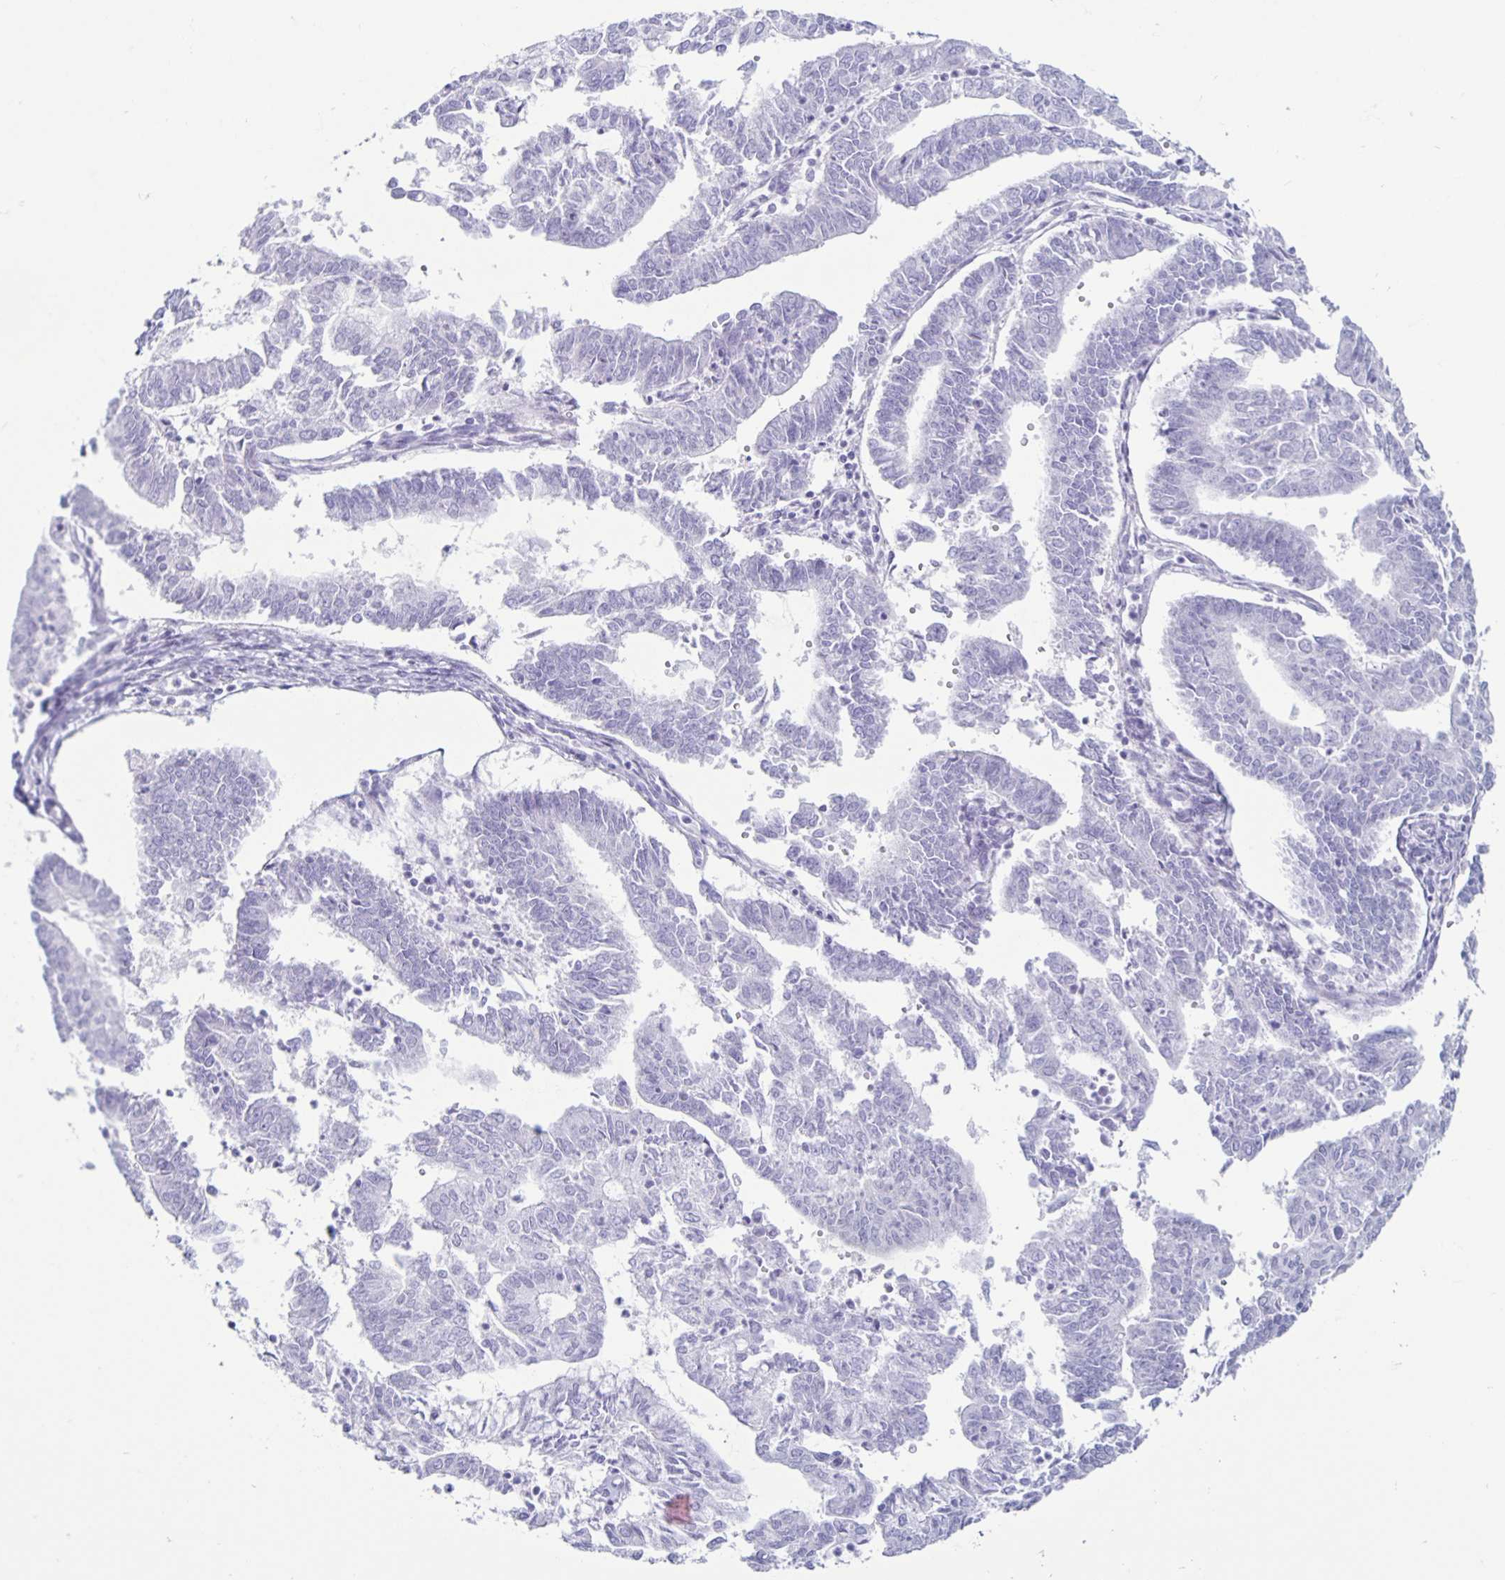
{"staining": {"intensity": "negative", "quantity": "none", "location": "none"}, "tissue": "endometrial cancer", "cell_type": "Tumor cells", "image_type": "cancer", "snomed": [{"axis": "morphology", "description": "Adenocarcinoma, NOS"}, {"axis": "topography", "description": "Endometrium"}], "caption": "This is an immunohistochemistry photomicrograph of adenocarcinoma (endometrial). There is no expression in tumor cells.", "gene": "CT45A5", "patient": {"sex": "female", "age": 61}}